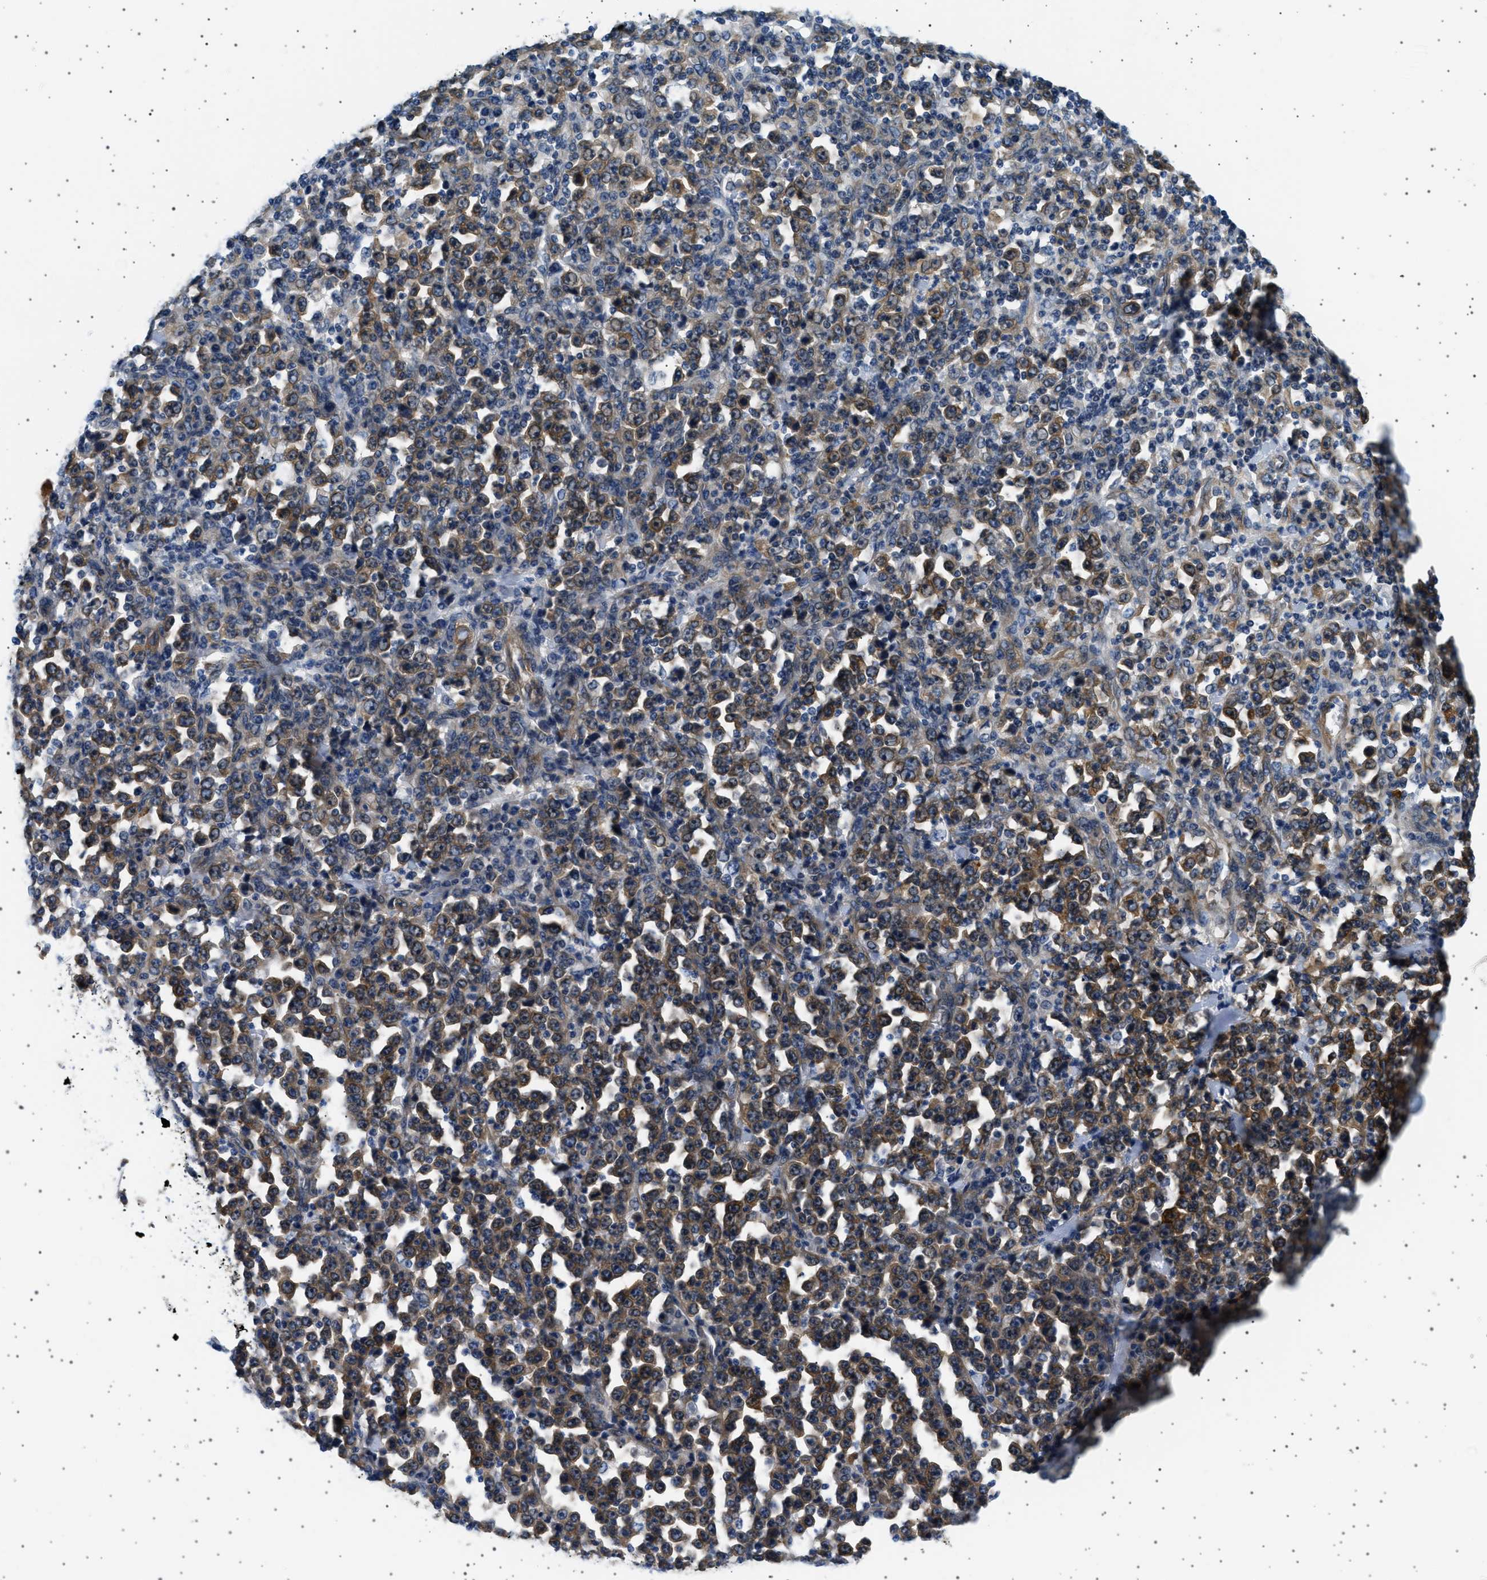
{"staining": {"intensity": "moderate", "quantity": ">75%", "location": "cytoplasmic/membranous"}, "tissue": "stomach cancer", "cell_type": "Tumor cells", "image_type": "cancer", "snomed": [{"axis": "morphology", "description": "Normal tissue, NOS"}, {"axis": "morphology", "description": "Adenocarcinoma, NOS"}, {"axis": "topography", "description": "Stomach, upper"}, {"axis": "topography", "description": "Stomach"}], "caption": "The immunohistochemical stain shows moderate cytoplasmic/membranous staining in tumor cells of stomach cancer tissue.", "gene": "PLPP6", "patient": {"sex": "male", "age": 59}}